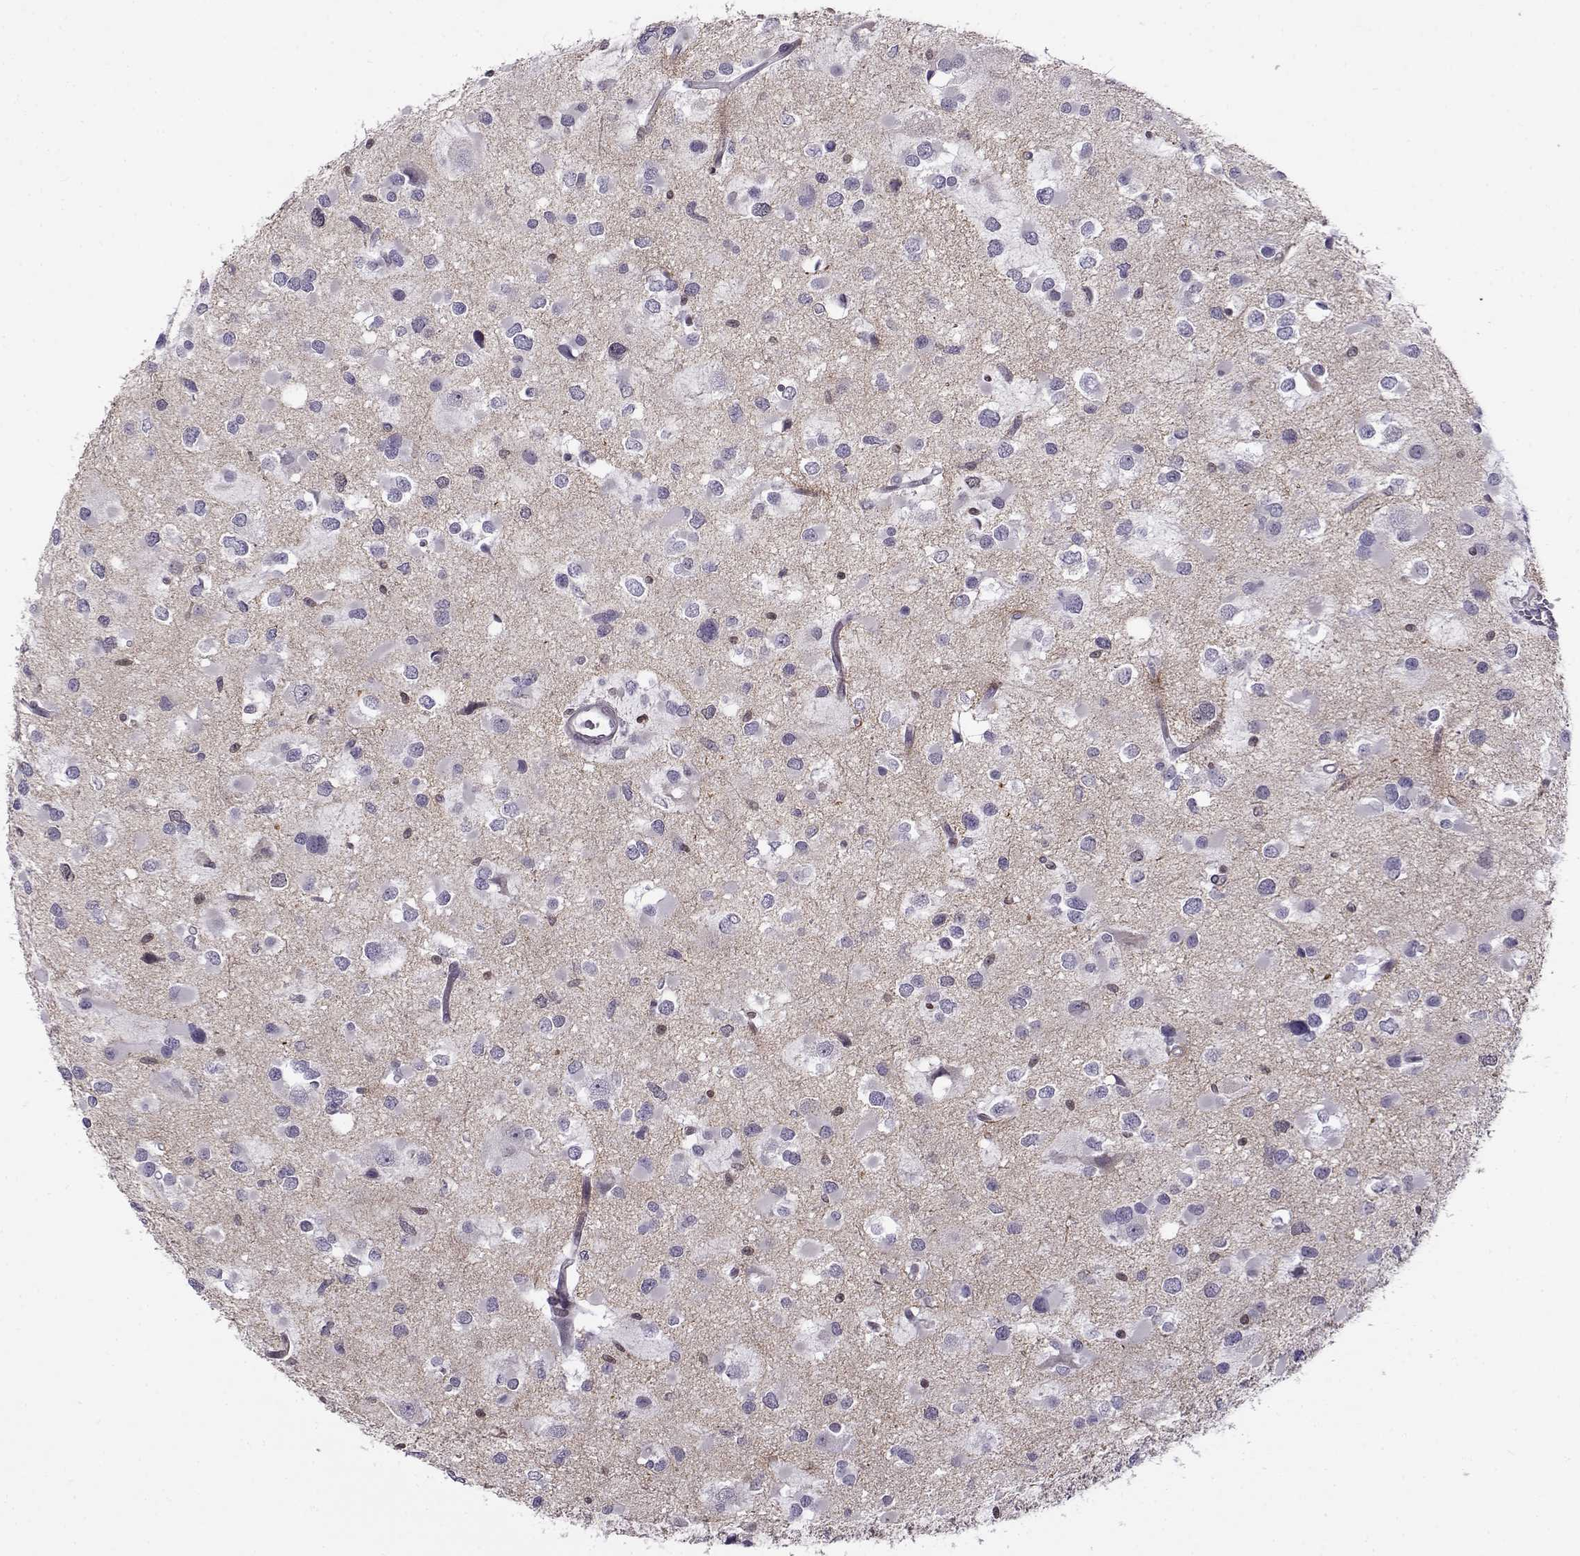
{"staining": {"intensity": "weak", "quantity": "<25%", "location": "cytoplasmic/membranous"}, "tissue": "glioma", "cell_type": "Tumor cells", "image_type": "cancer", "snomed": [{"axis": "morphology", "description": "Glioma, malignant, Low grade"}, {"axis": "topography", "description": "Brain"}], "caption": "Human glioma stained for a protein using immunohistochemistry (IHC) exhibits no positivity in tumor cells.", "gene": "BACH1", "patient": {"sex": "female", "age": 32}}